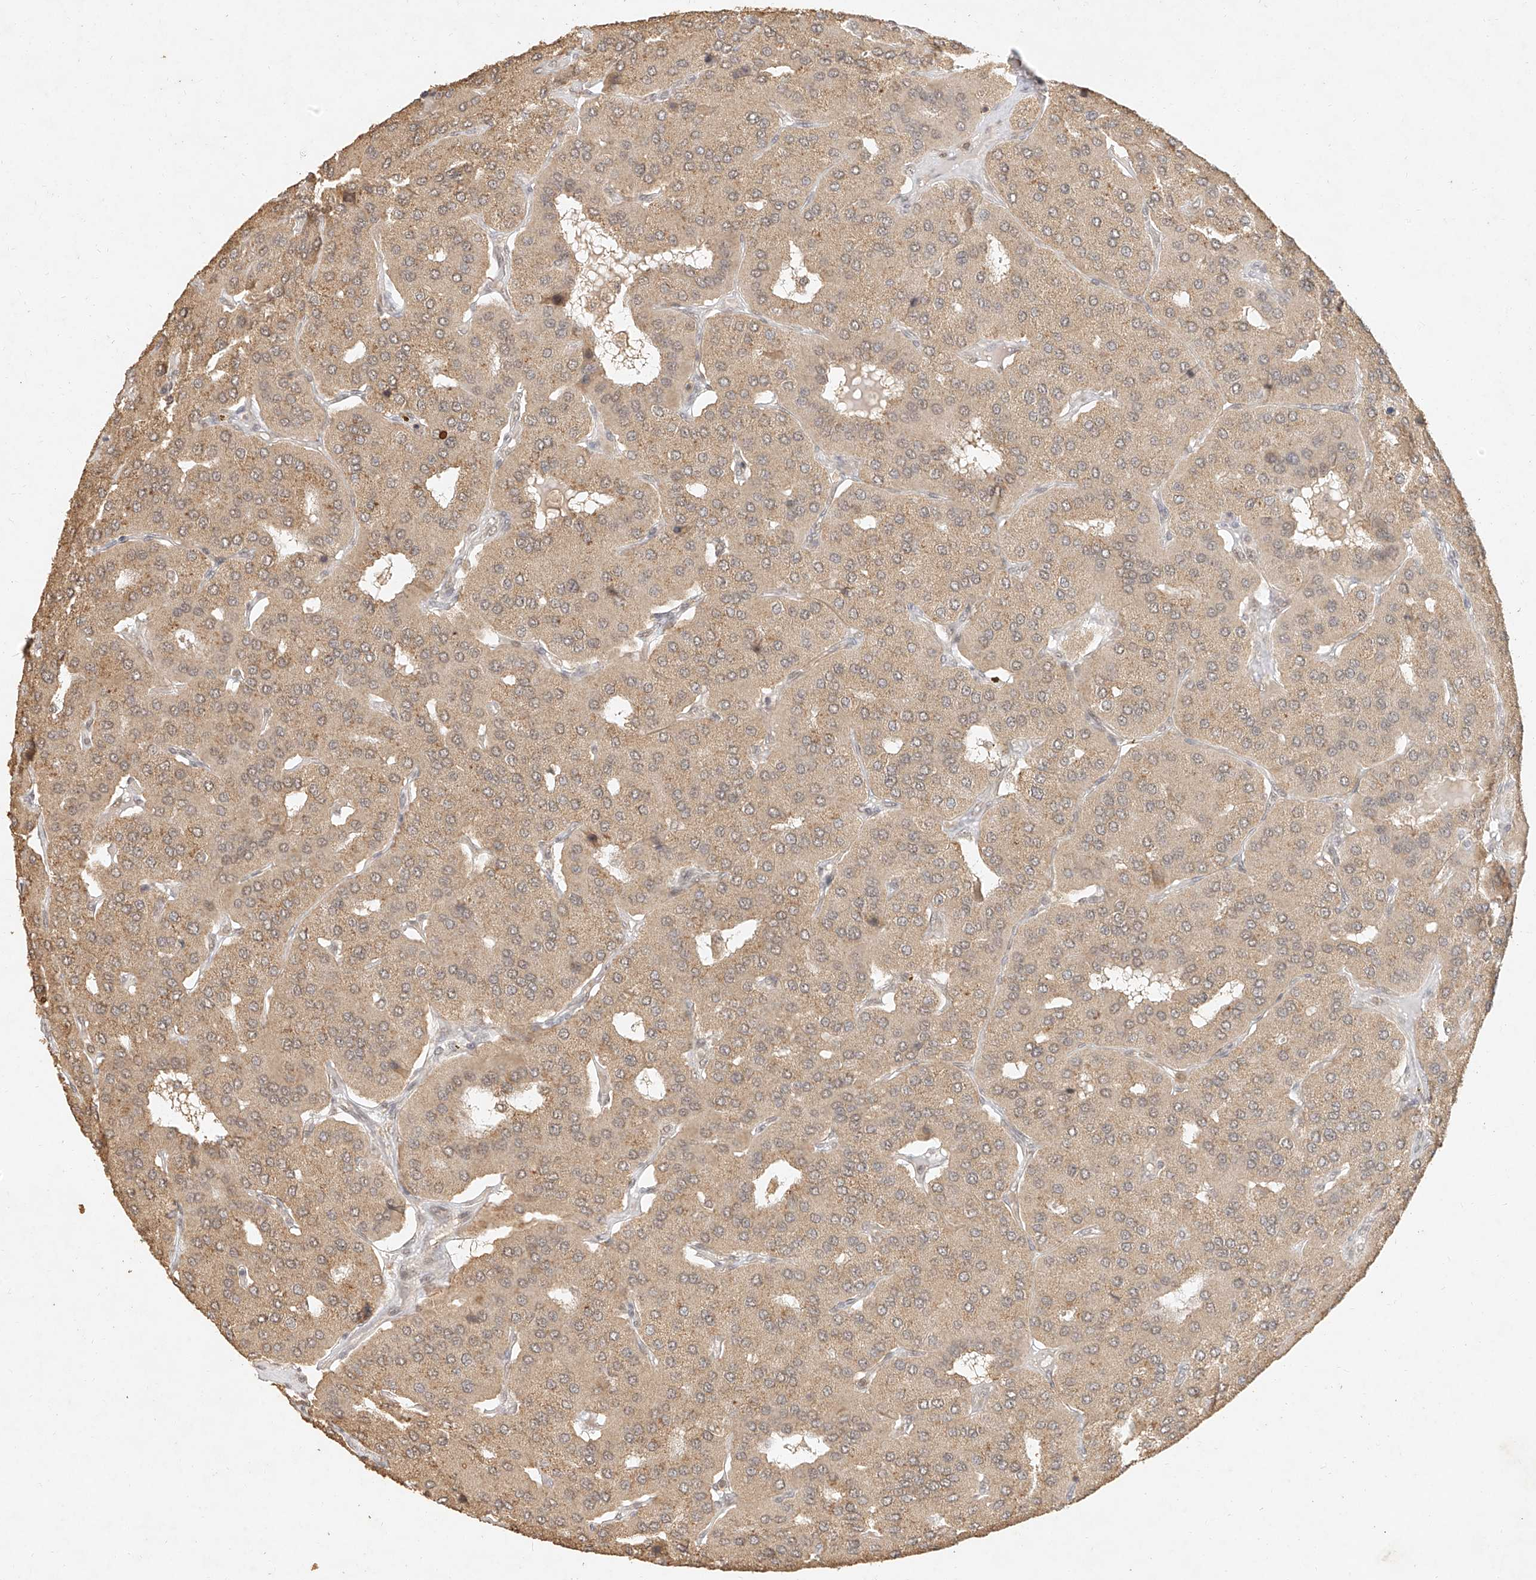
{"staining": {"intensity": "weak", "quantity": ">75%", "location": "cytoplasmic/membranous"}, "tissue": "parathyroid gland", "cell_type": "Glandular cells", "image_type": "normal", "snomed": [{"axis": "morphology", "description": "Normal tissue, NOS"}, {"axis": "morphology", "description": "Adenoma, NOS"}, {"axis": "topography", "description": "Parathyroid gland"}], "caption": "Protein analysis of normal parathyroid gland displays weak cytoplasmic/membranous expression in about >75% of glandular cells.", "gene": "CXorf58", "patient": {"sex": "female", "age": 86}}